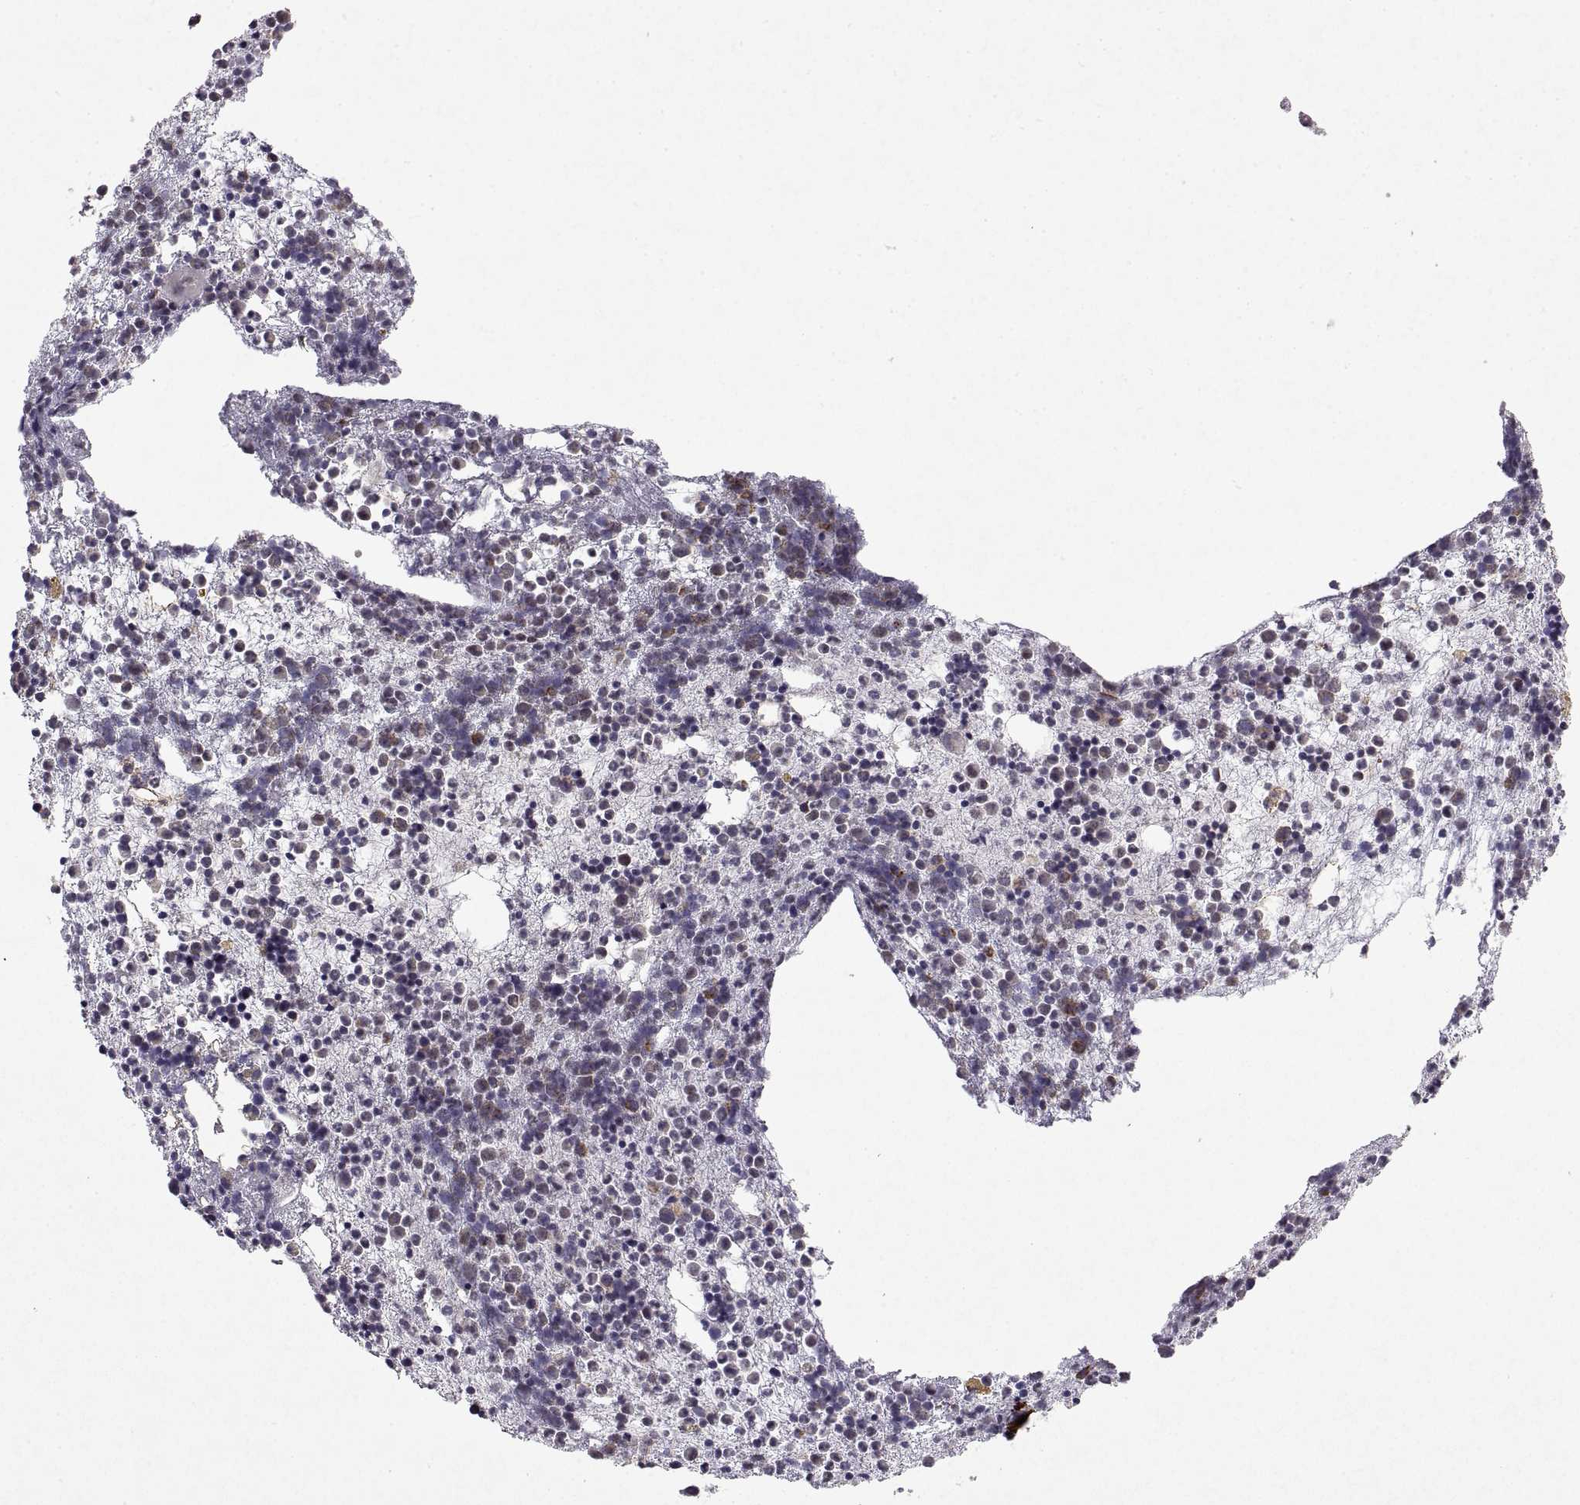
{"staining": {"intensity": "strong", "quantity": "<25%", "location": "cytoplasmic/membranous"}, "tissue": "bone marrow", "cell_type": "Hematopoietic cells", "image_type": "normal", "snomed": [{"axis": "morphology", "description": "Normal tissue, NOS"}, {"axis": "topography", "description": "Bone marrow"}], "caption": "Immunohistochemical staining of benign human bone marrow shows <25% levels of strong cytoplasmic/membranous protein staining in about <25% of hematopoietic cells.", "gene": "MANBAL", "patient": {"sex": "male", "age": 54}}